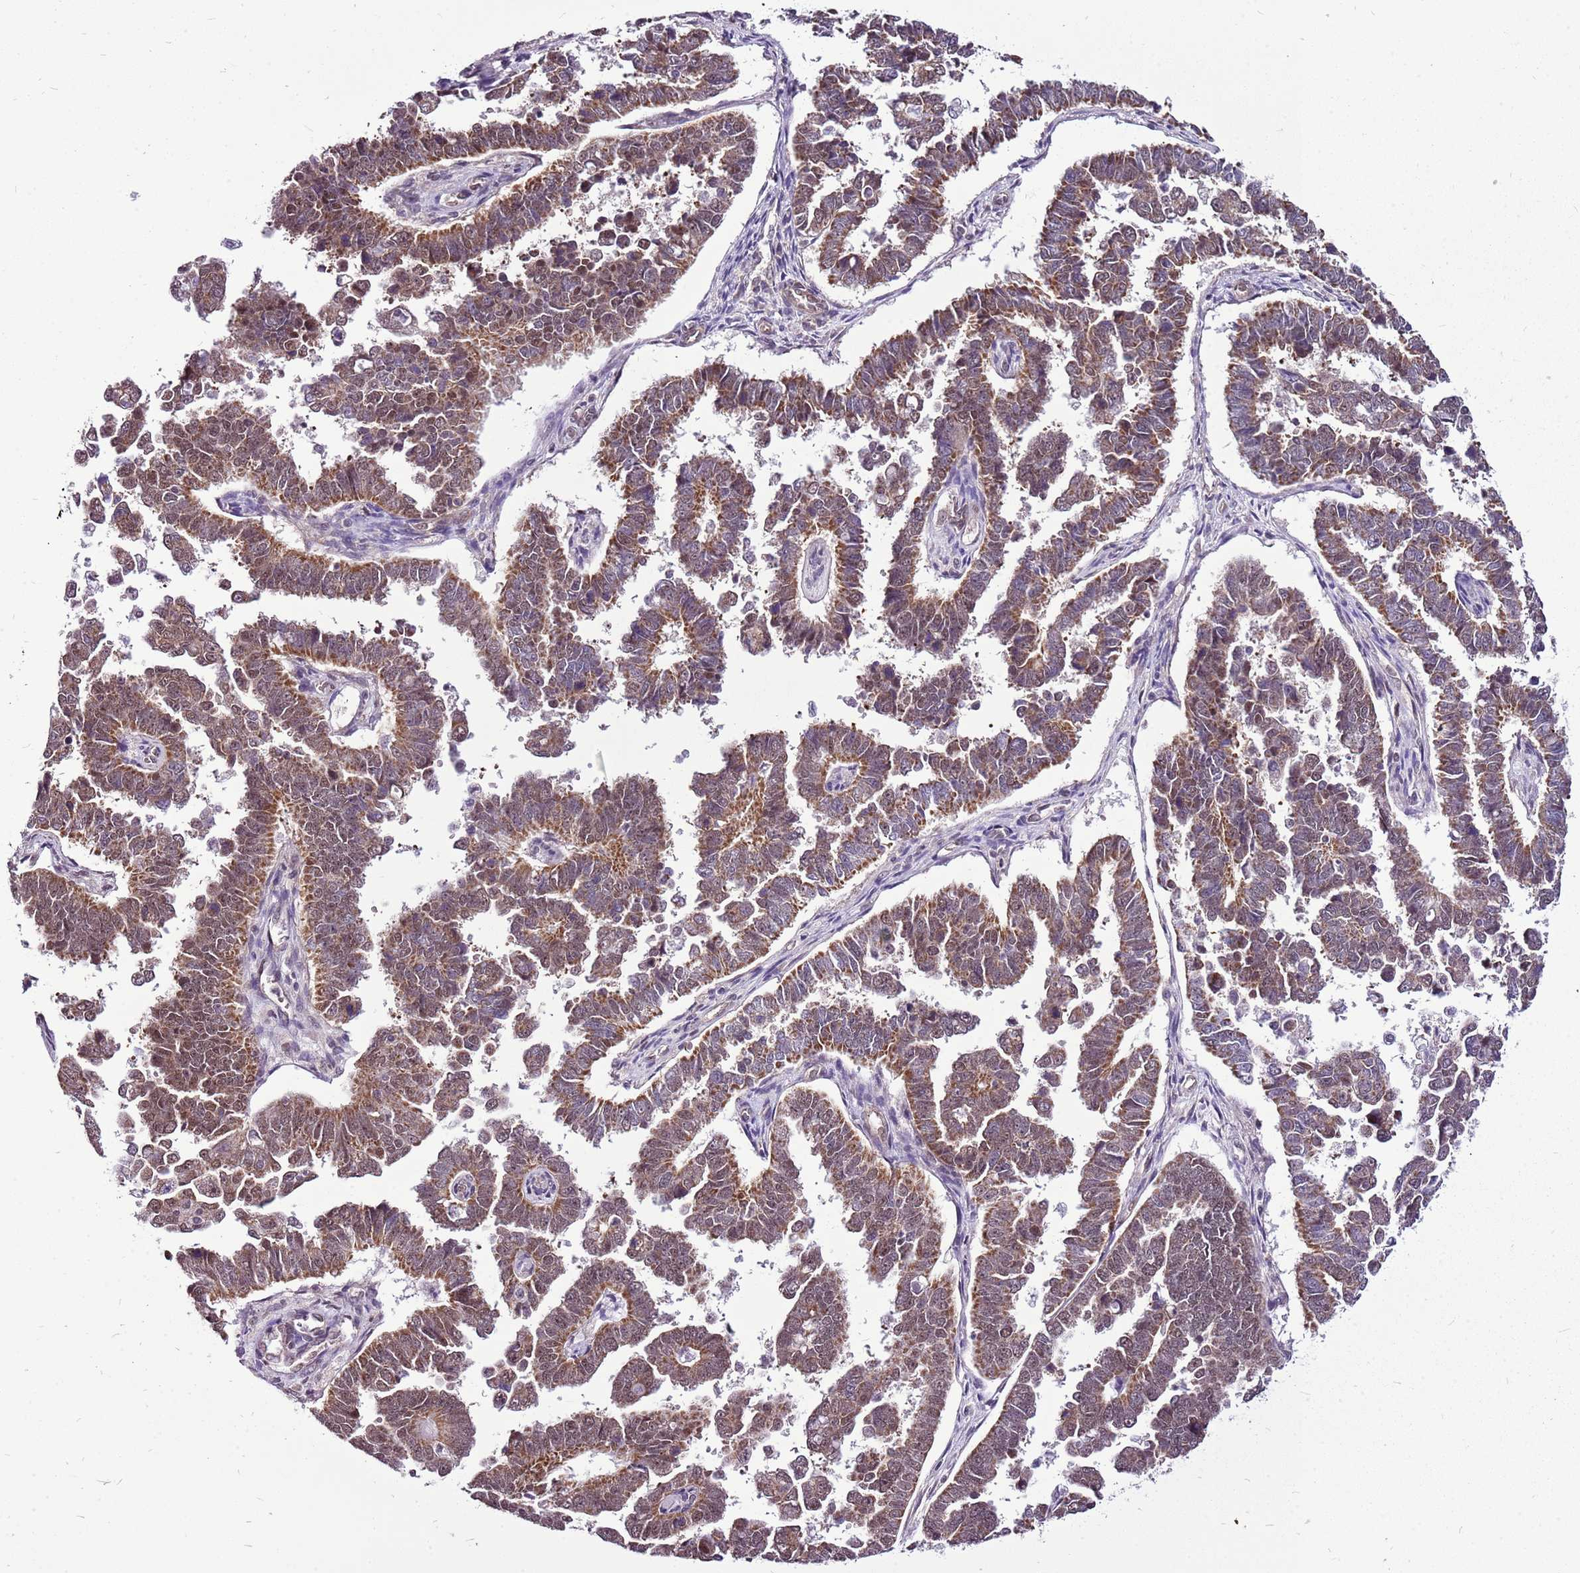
{"staining": {"intensity": "moderate", "quantity": ">75%", "location": "cytoplasmic/membranous,nuclear"}, "tissue": "endometrial cancer", "cell_type": "Tumor cells", "image_type": "cancer", "snomed": [{"axis": "morphology", "description": "Adenocarcinoma, NOS"}, {"axis": "topography", "description": "Endometrium"}], "caption": "Immunohistochemistry staining of endometrial adenocarcinoma, which displays medium levels of moderate cytoplasmic/membranous and nuclear expression in approximately >75% of tumor cells indicating moderate cytoplasmic/membranous and nuclear protein expression. The staining was performed using DAB (3,3'-diaminobenzidine) (brown) for protein detection and nuclei were counterstained in hematoxylin (blue).", "gene": "CCDC166", "patient": {"sex": "female", "age": 75}}